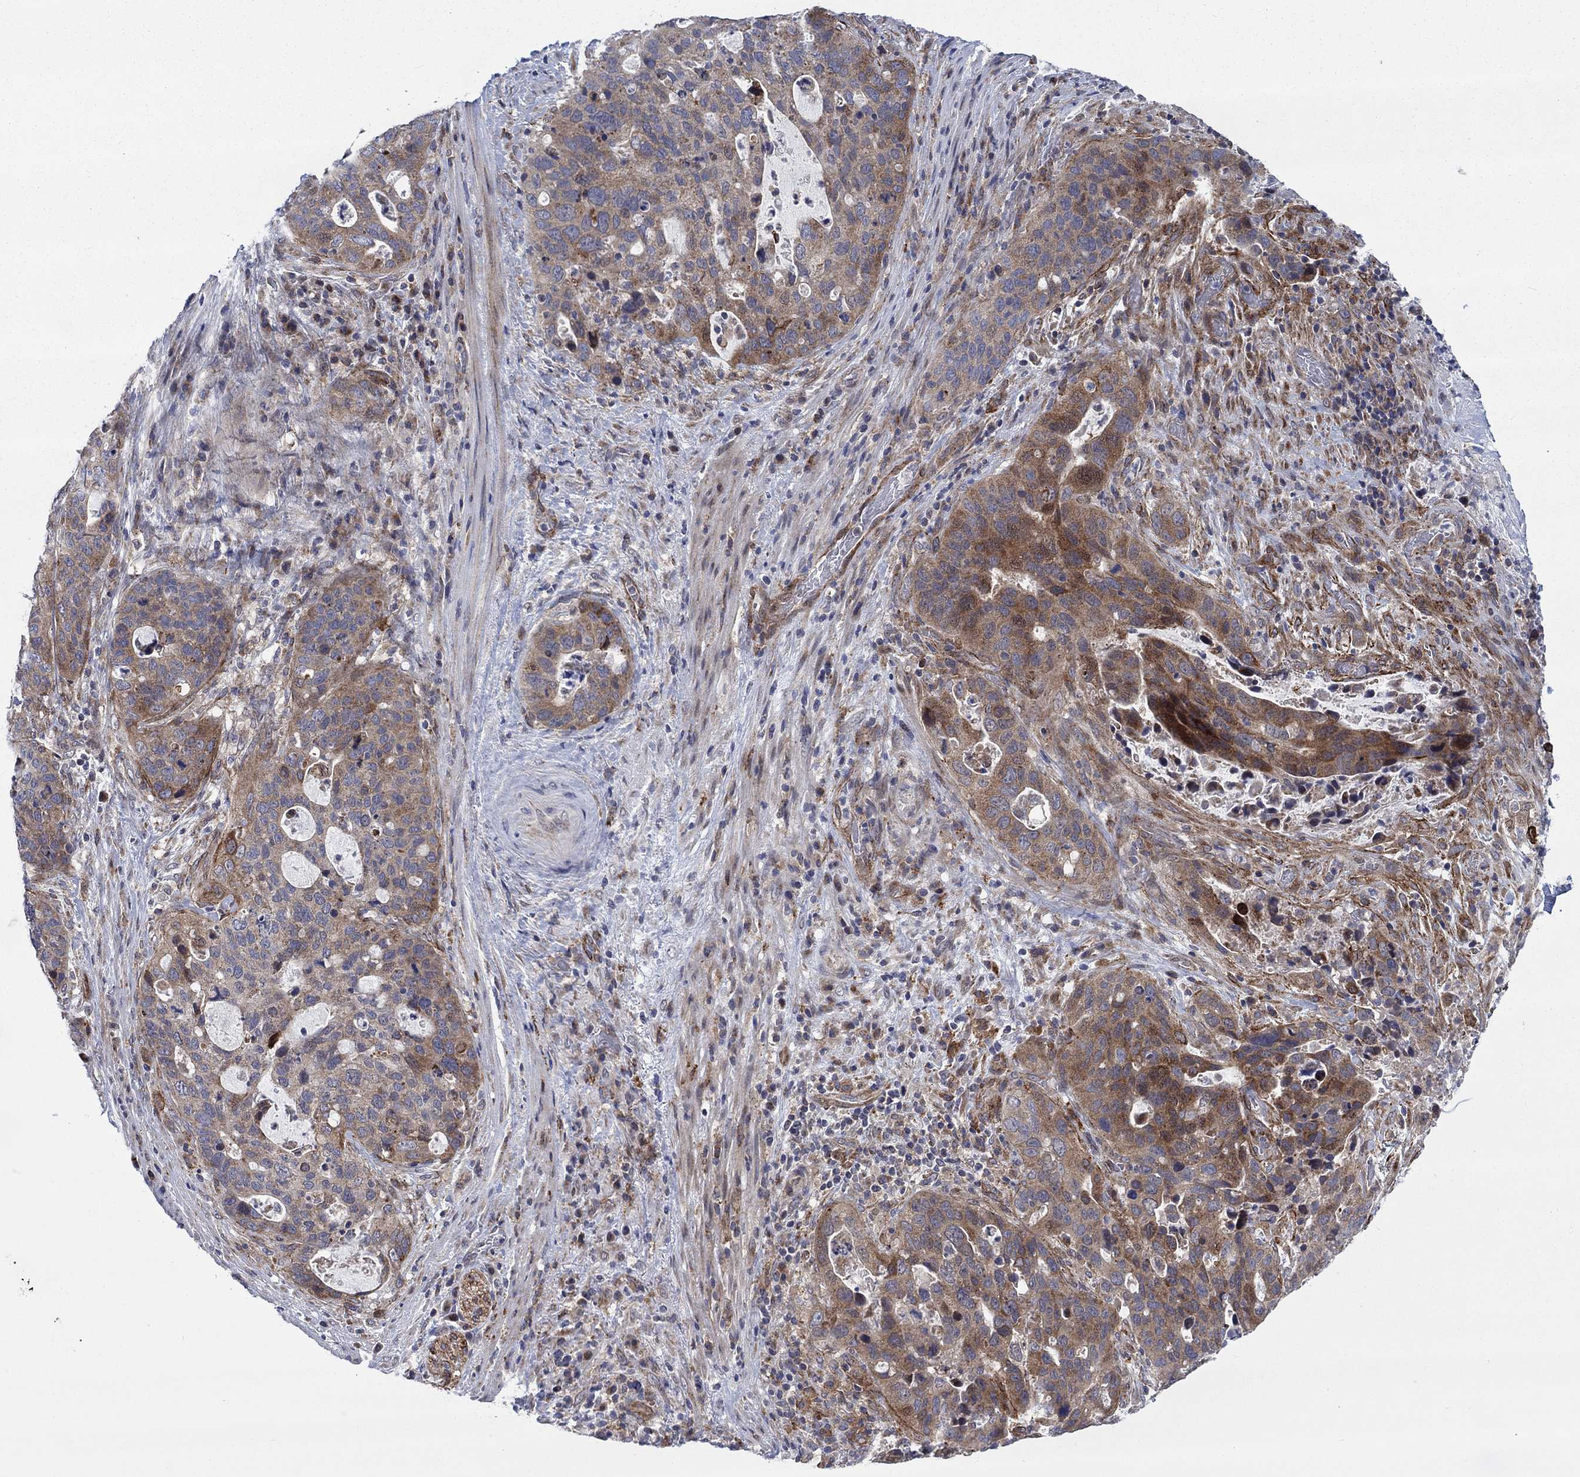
{"staining": {"intensity": "moderate", "quantity": ">75%", "location": "cytoplasmic/membranous"}, "tissue": "stomach cancer", "cell_type": "Tumor cells", "image_type": "cancer", "snomed": [{"axis": "morphology", "description": "Adenocarcinoma, NOS"}, {"axis": "topography", "description": "Stomach"}], "caption": "This micrograph shows stomach adenocarcinoma stained with immunohistochemistry (IHC) to label a protein in brown. The cytoplasmic/membranous of tumor cells show moderate positivity for the protein. Nuclei are counter-stained blue.", "gene": "SLC35F2", "patient": {"sex": "male", "age": 54}}